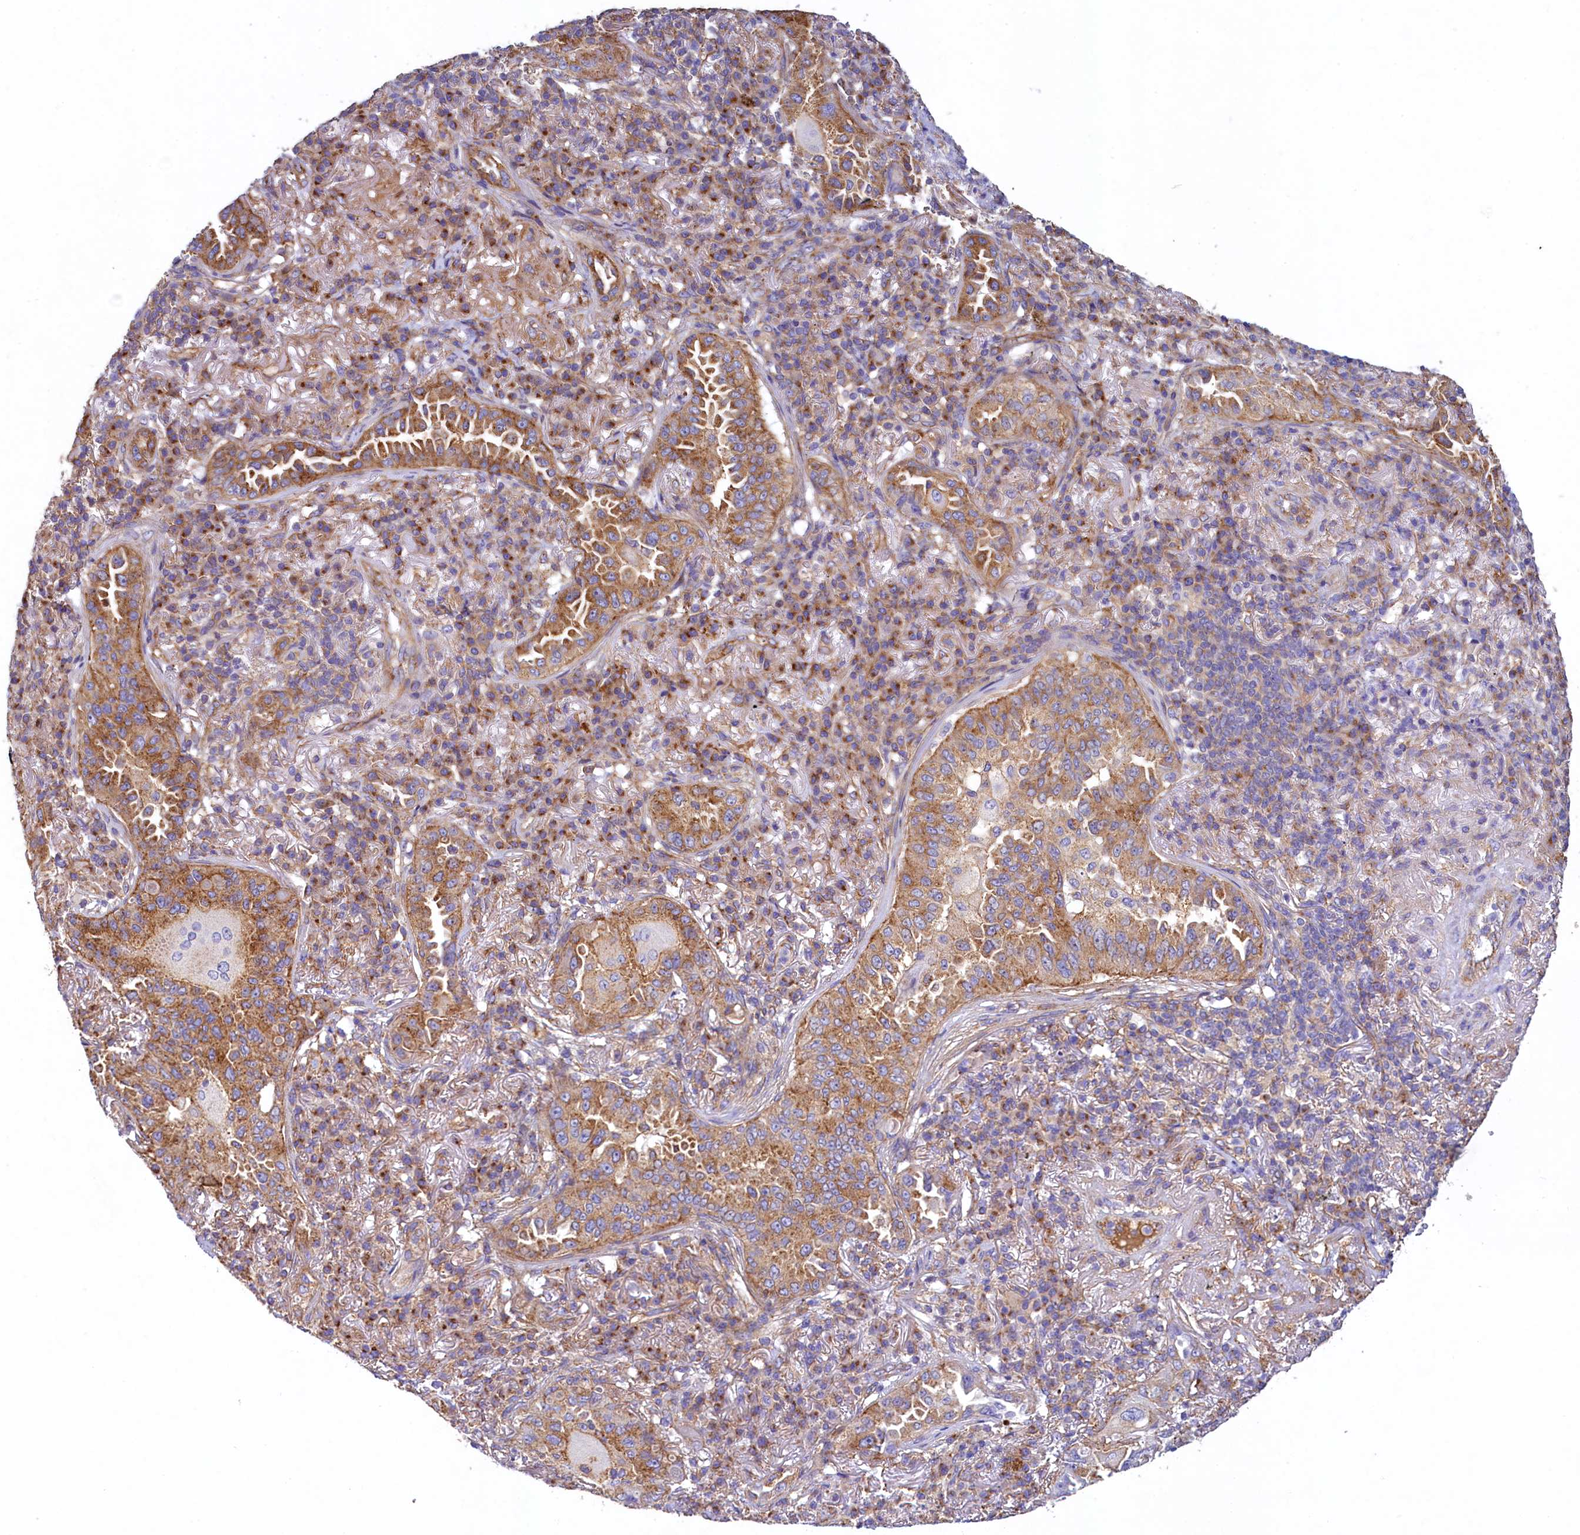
{"staining": {"intensity": "moderate", "quantity": ">75%", "location": "cytoplasmic/membranous"}, "tissue": "lung cancer", "cell_type": "Tumor cells", "image_type": "cancer", "snomed": [{"axis": "morphology", "description": "Adenocarcinoma, NOS"}, {"axis": "topography", "description": "Lung"}], "caption": "This is a photomicrograph of IHC staining of adenocarcinoma (lung), which shows moderate expression in the cytoplasmic/membranous of tumor cells.", "gene": "GPR21", "patient": {"sex": "female", "age": 69}}